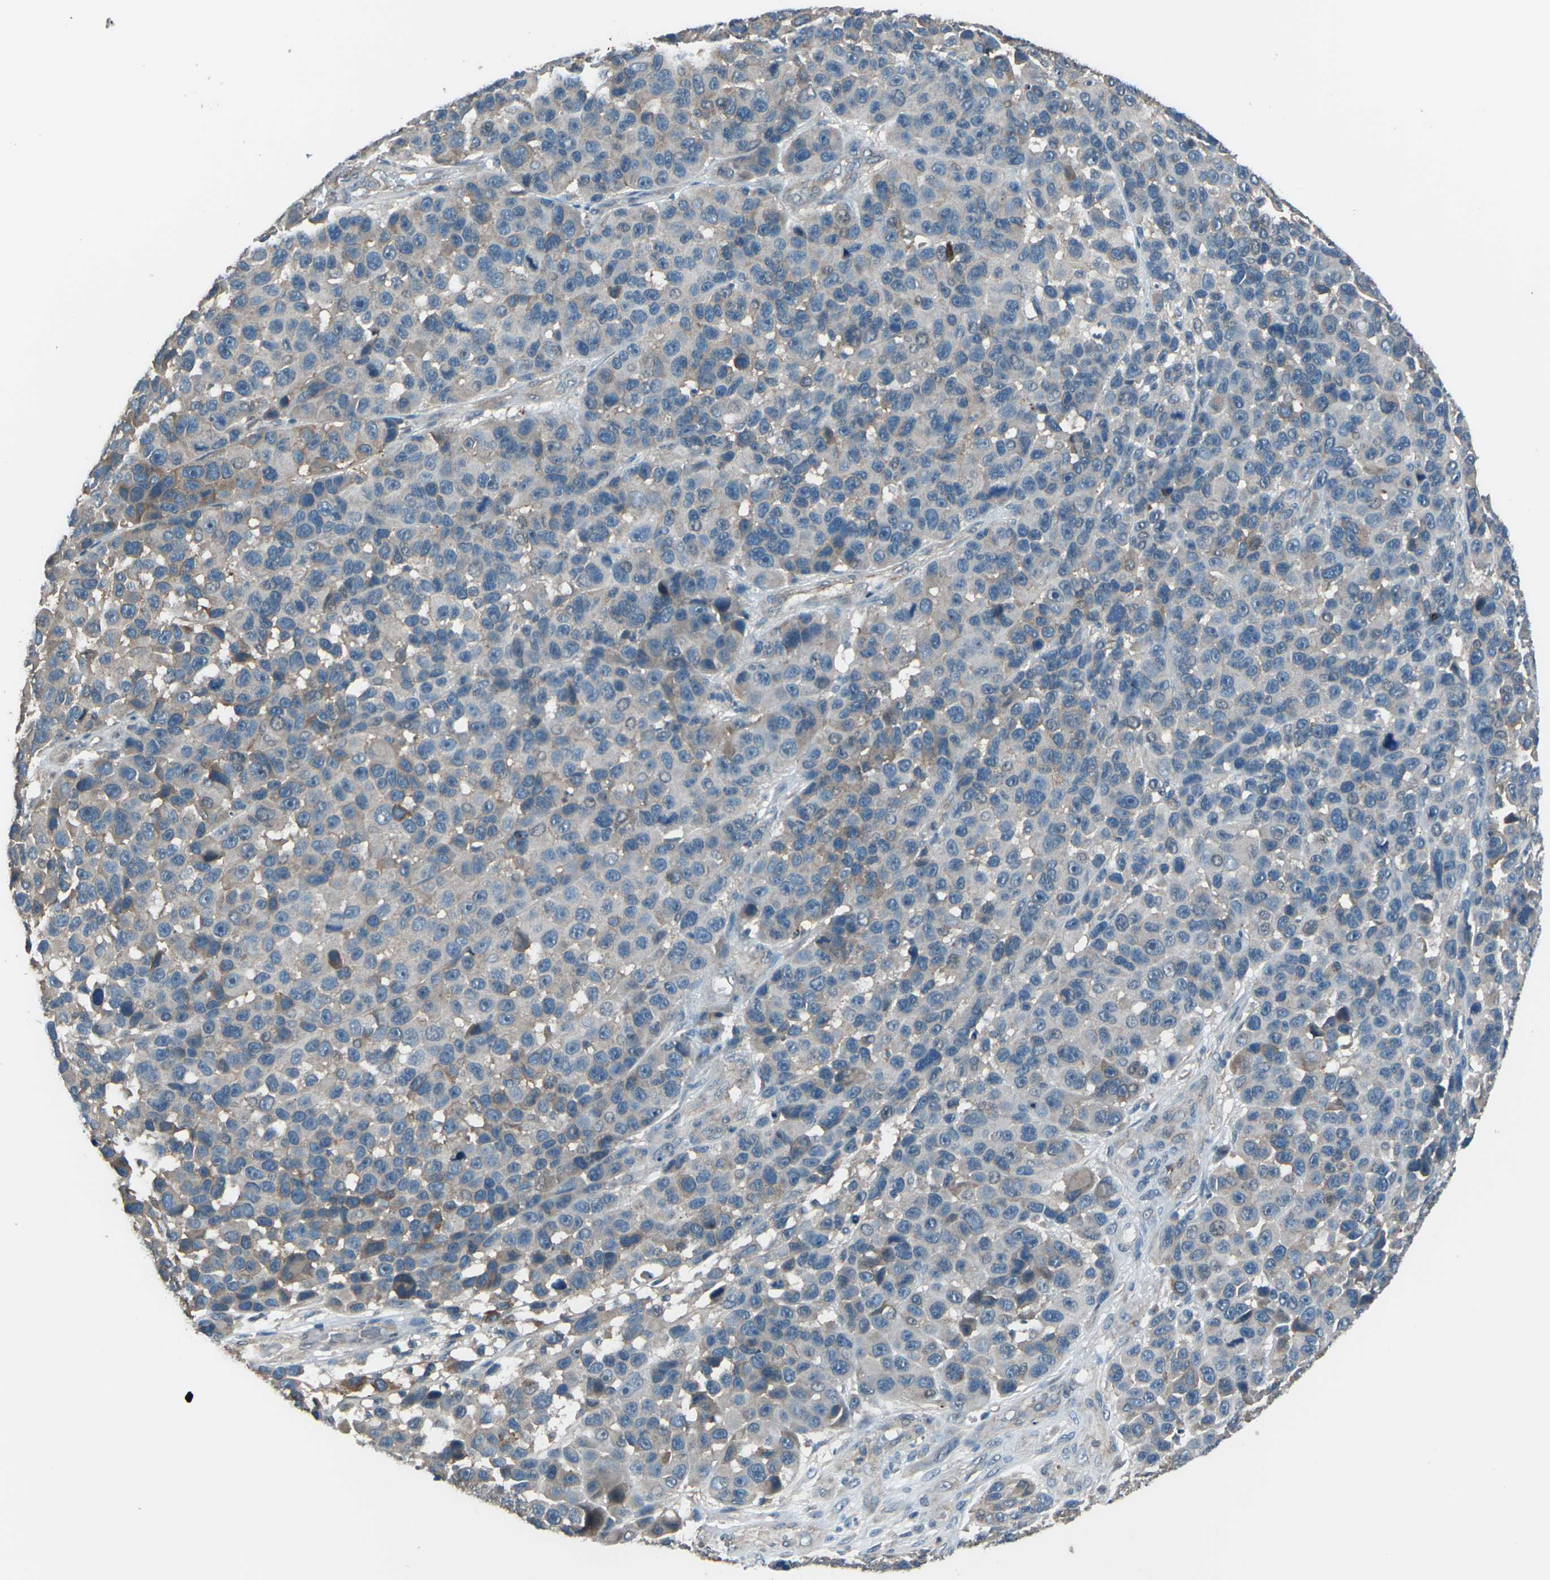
{"staining": {"intensity": "weak", "quantity": "25%-75%", "location": "cytoplasmic/membranous"}, "tissue": "melanoma", "cell_type": "Tumor cells", "image_type": "cancer", "snomed": [{"axis": "morphology", "description": "Malignant melanoma, NOS"}, {"axis": "topography", "description": "Skin"}], "caption": "Tumor cells exhibit low levels of weak cytoplasmic/membranous positivity in about 25%-75% of cells in melanoma. (DAB = brown stain, brightfield microscopy at high magnification).", "gene": "CMTM4", "patient": {"sex": "male", "age": 53}}